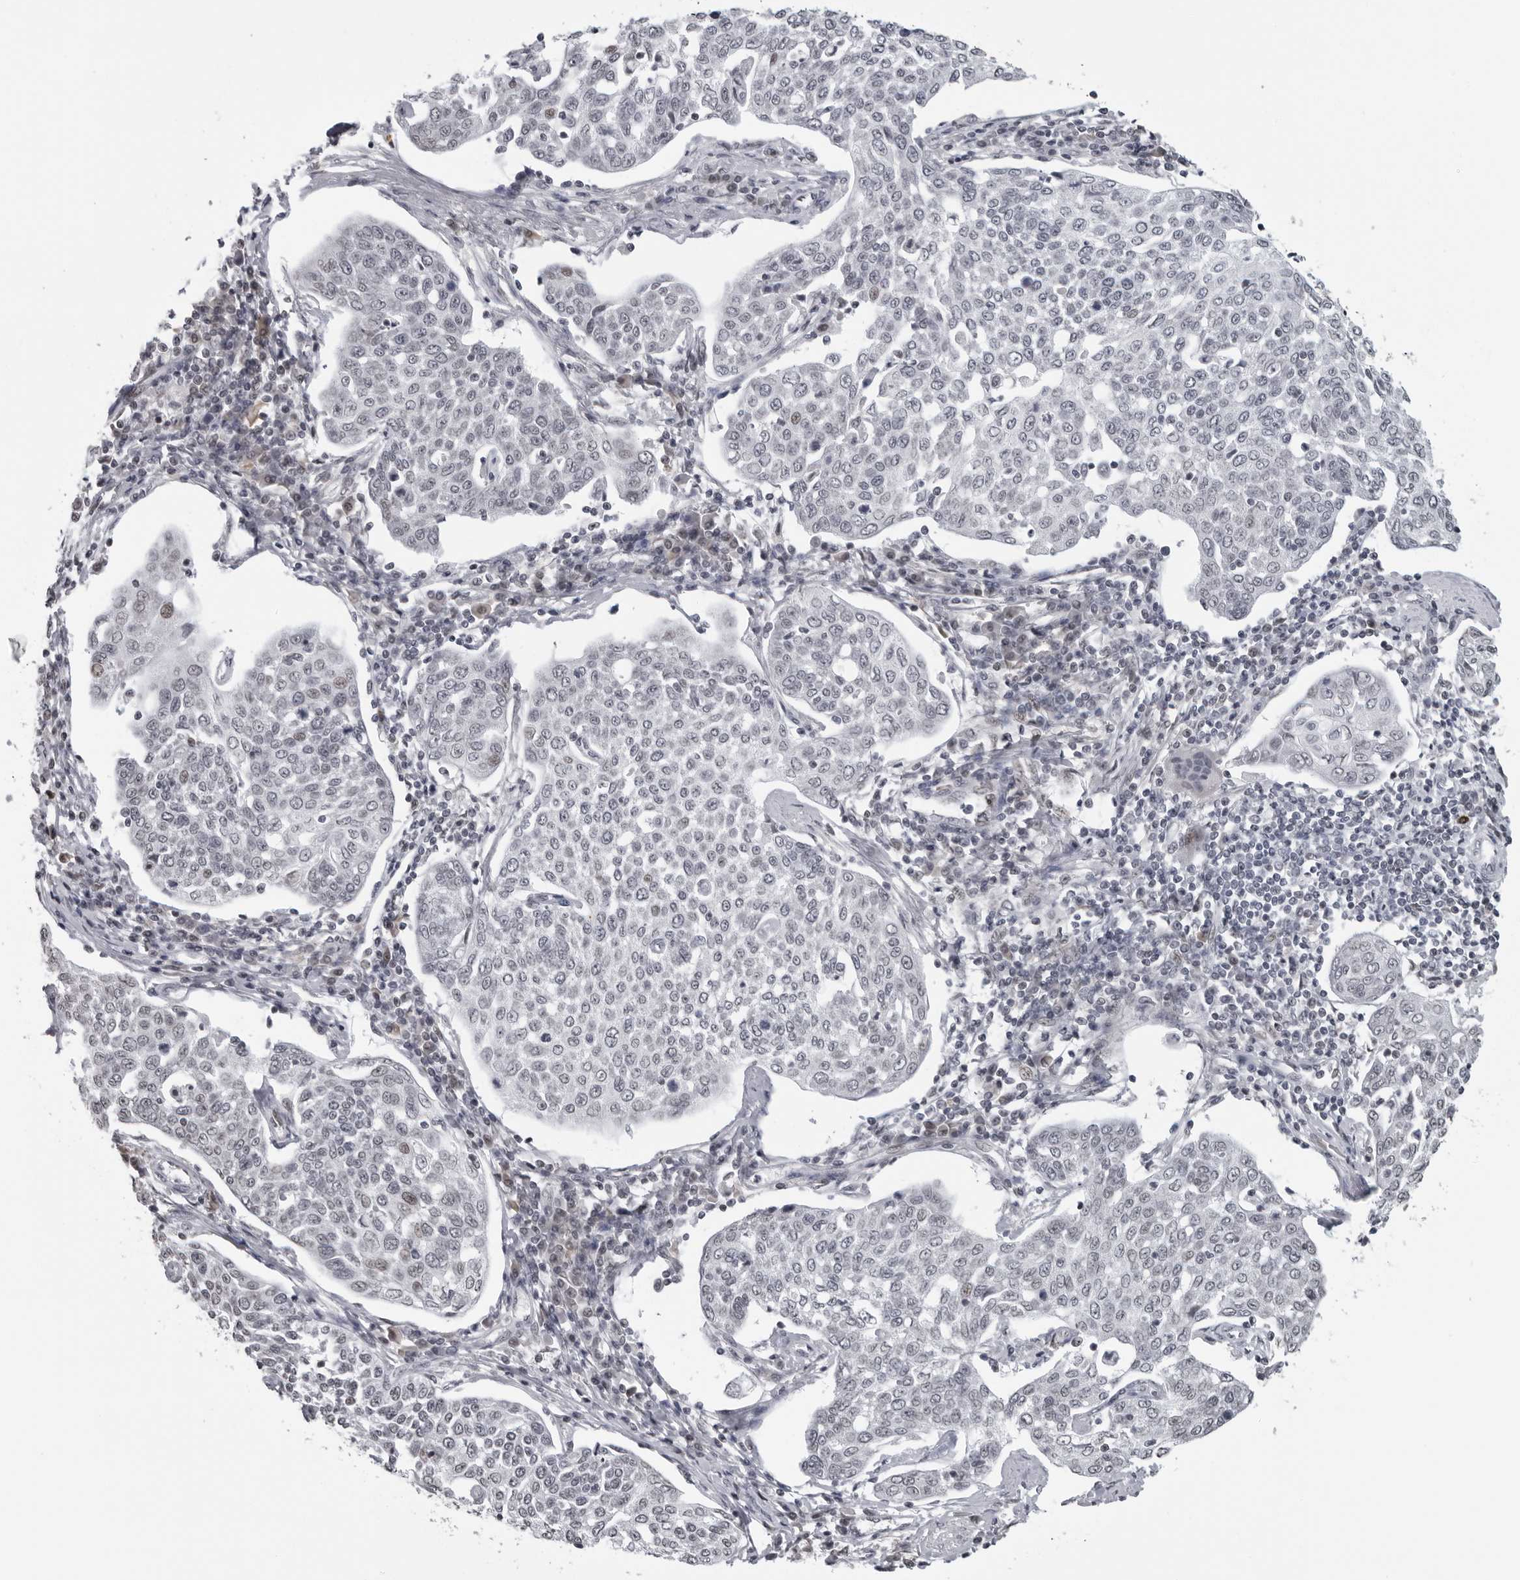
{"staining": {"intensity": "negative", "quantity": "none", "location": "none"}, "tissue": "cervical cancer", "cell_type": "Tumor cells", "image_type": "cancer", "snomed": [{"axis": "morphology", "description": "Squamous cell carcinoma, NOS"}, {"axis": "topography", "description": "Cervix"}], "caption": "Micrograph shows no significant protein positivity in tumor cells of squamous cell carcinoma (cervical). Brightfield microscopy of immunohistochemistry stained with DAB (3,3'-diaminobenzidine) (brown) and hematoxylin (blue), captured at high magnification.", "gene": "MAF", "patient": {"sex": "female", "age": 34}}